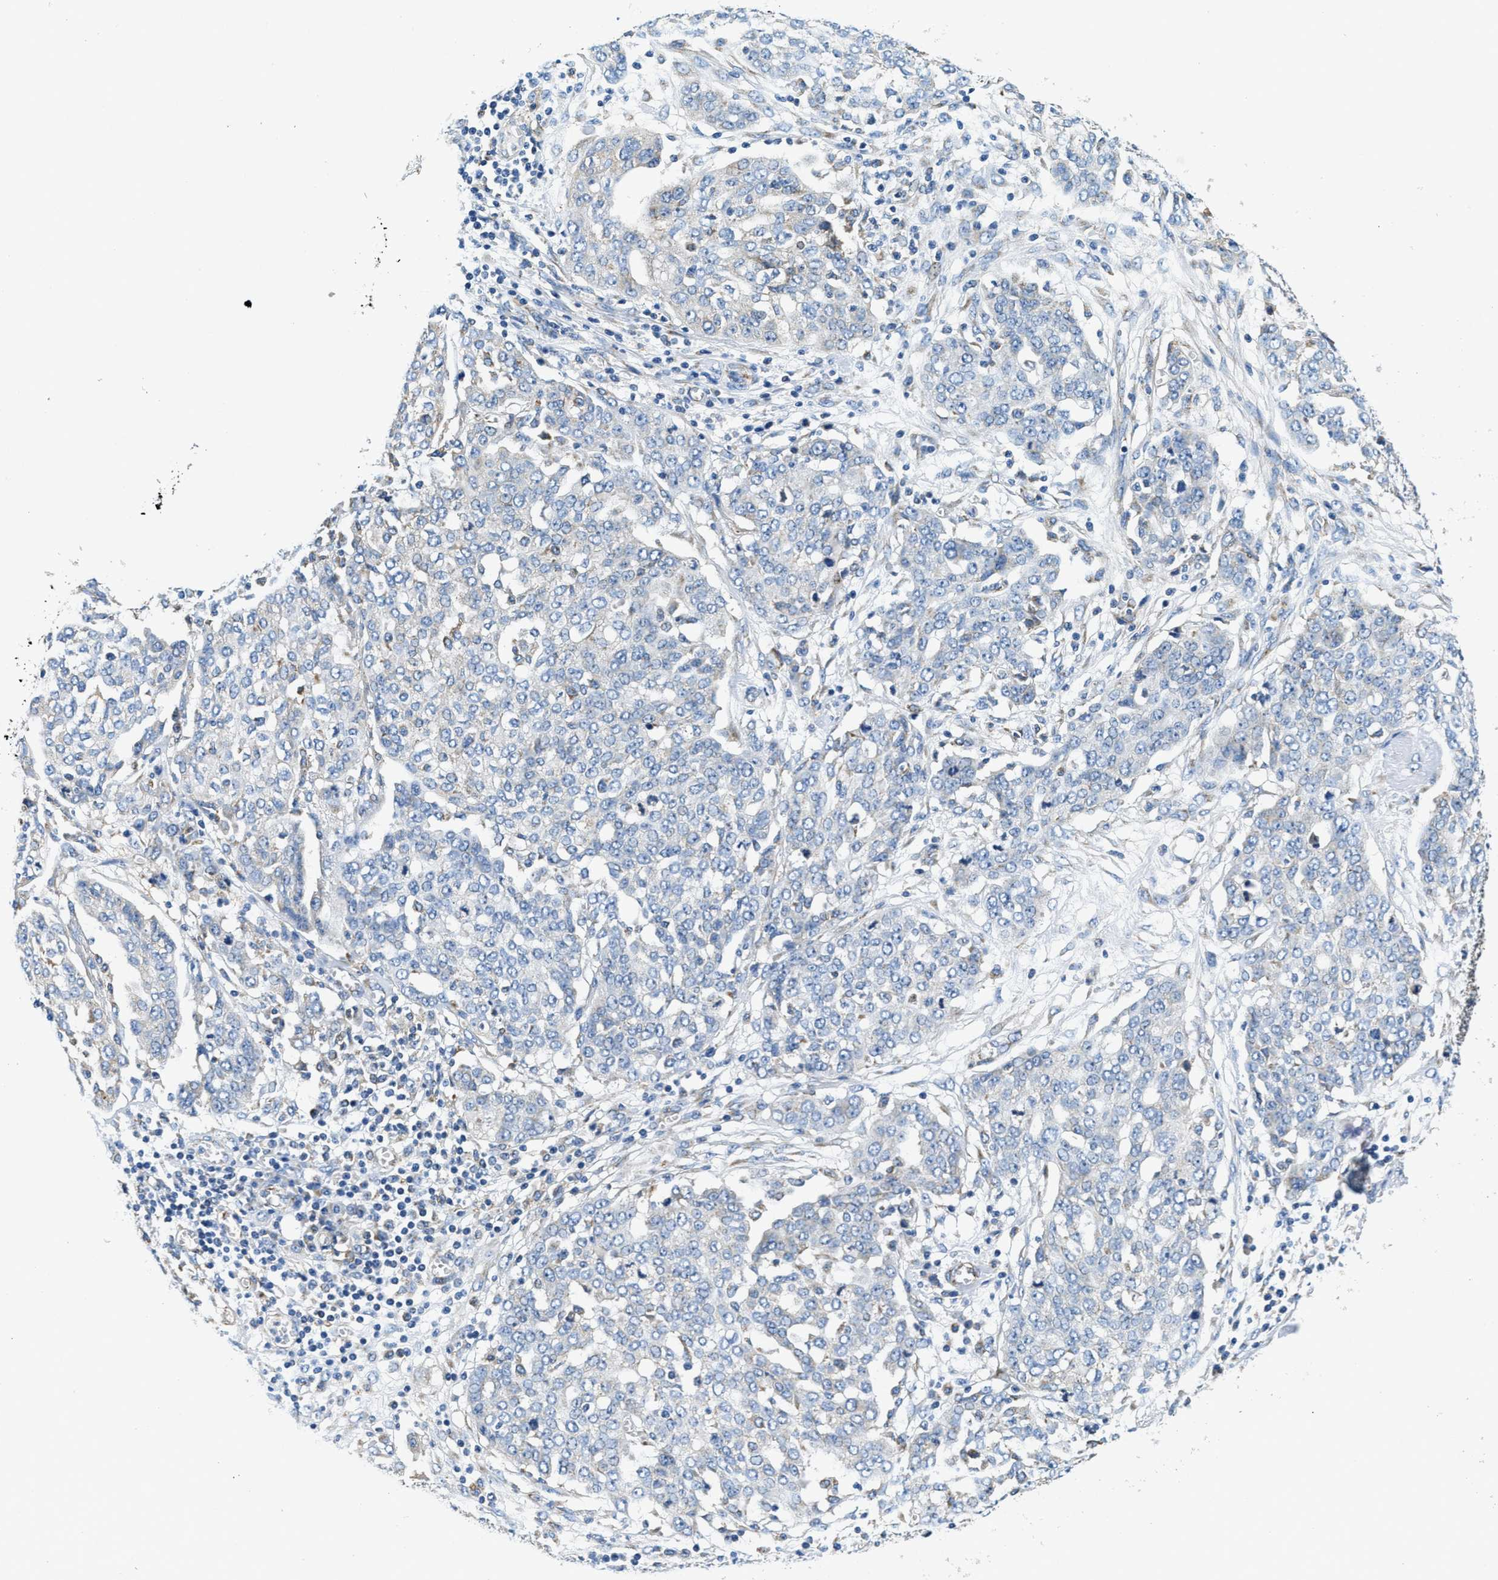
{"staining": {"intensity": "negative", "quantity": "none", "location": "none"}, "tissue": "ovarian cancer", "cell_type": "Tumor cells", "image_type": "cancer", "snomed": [{"axis": "morphology", "description": "Cystadenocarcinoma, serous, NOS"}, {"axis": "topography", "description": "Soft tissue"}, {"axis": "topography", "description": "Ovary"}], "caption": "IHC photomicrograph of serous cystadenocarcinoma (ovarian) stained for a protein (brown), which exhibits no staining in tumor cells.", "gene": "SAMD4B", "patient": {"sex": "female", "age": 57}}